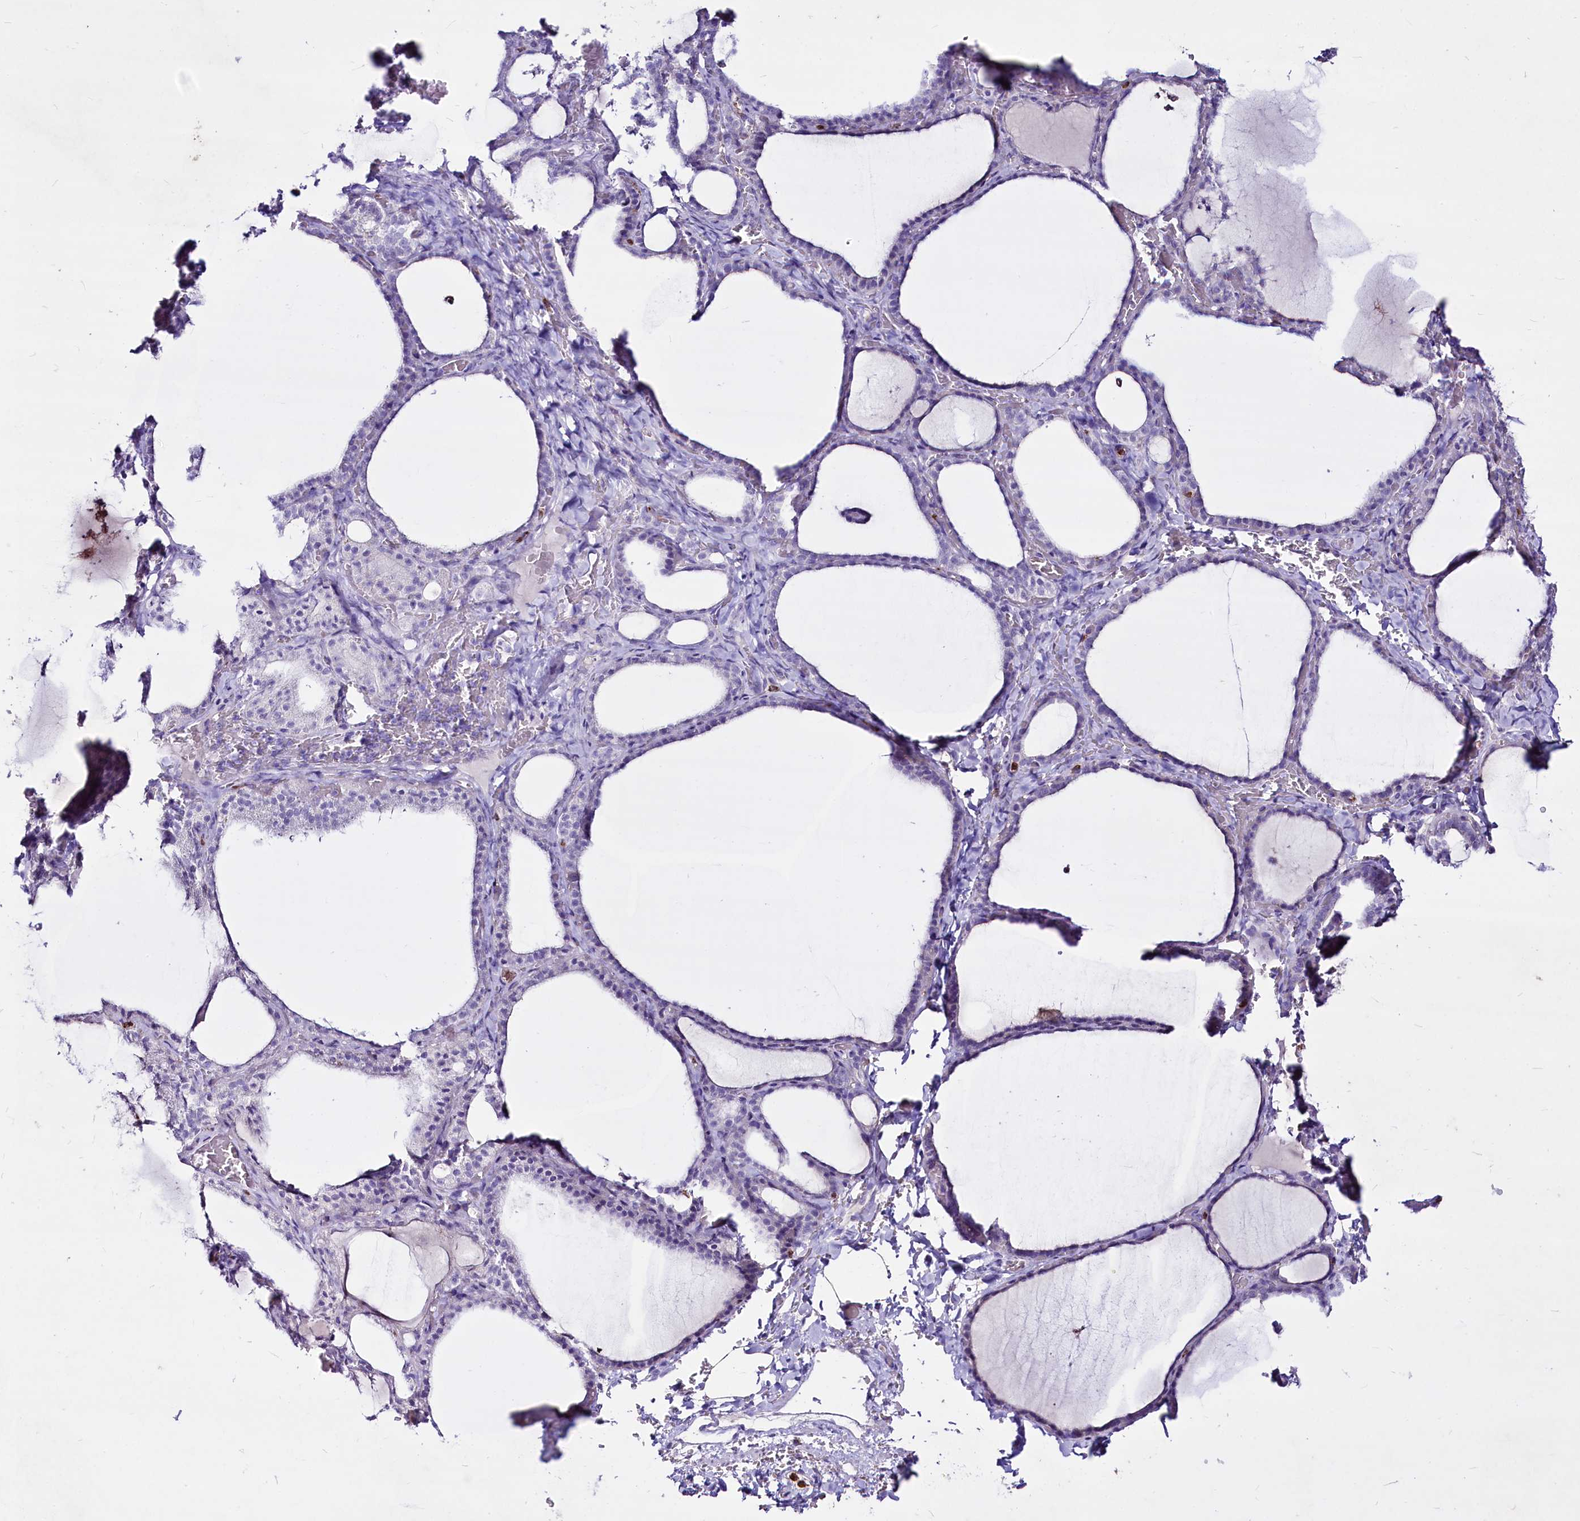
{"staining": {"intensity": "negative", "quantity": "none", "location": "none"}, "tissue": "thyroid gland", "cell_type": "Glandular cells", "image_type": "normal", "snomed": [{"axis": "morphology", "description": "Normal tissue, NOS"}, {"axis": "topography", "description": "Thyroid gland"}], "caption": "IHC image of unremarkable thyroid gland stained for a protein (brown), which displays no expression in glandular cells.", "gene": "FAM209B", "patient": {"sex": "female", "age": 39}}